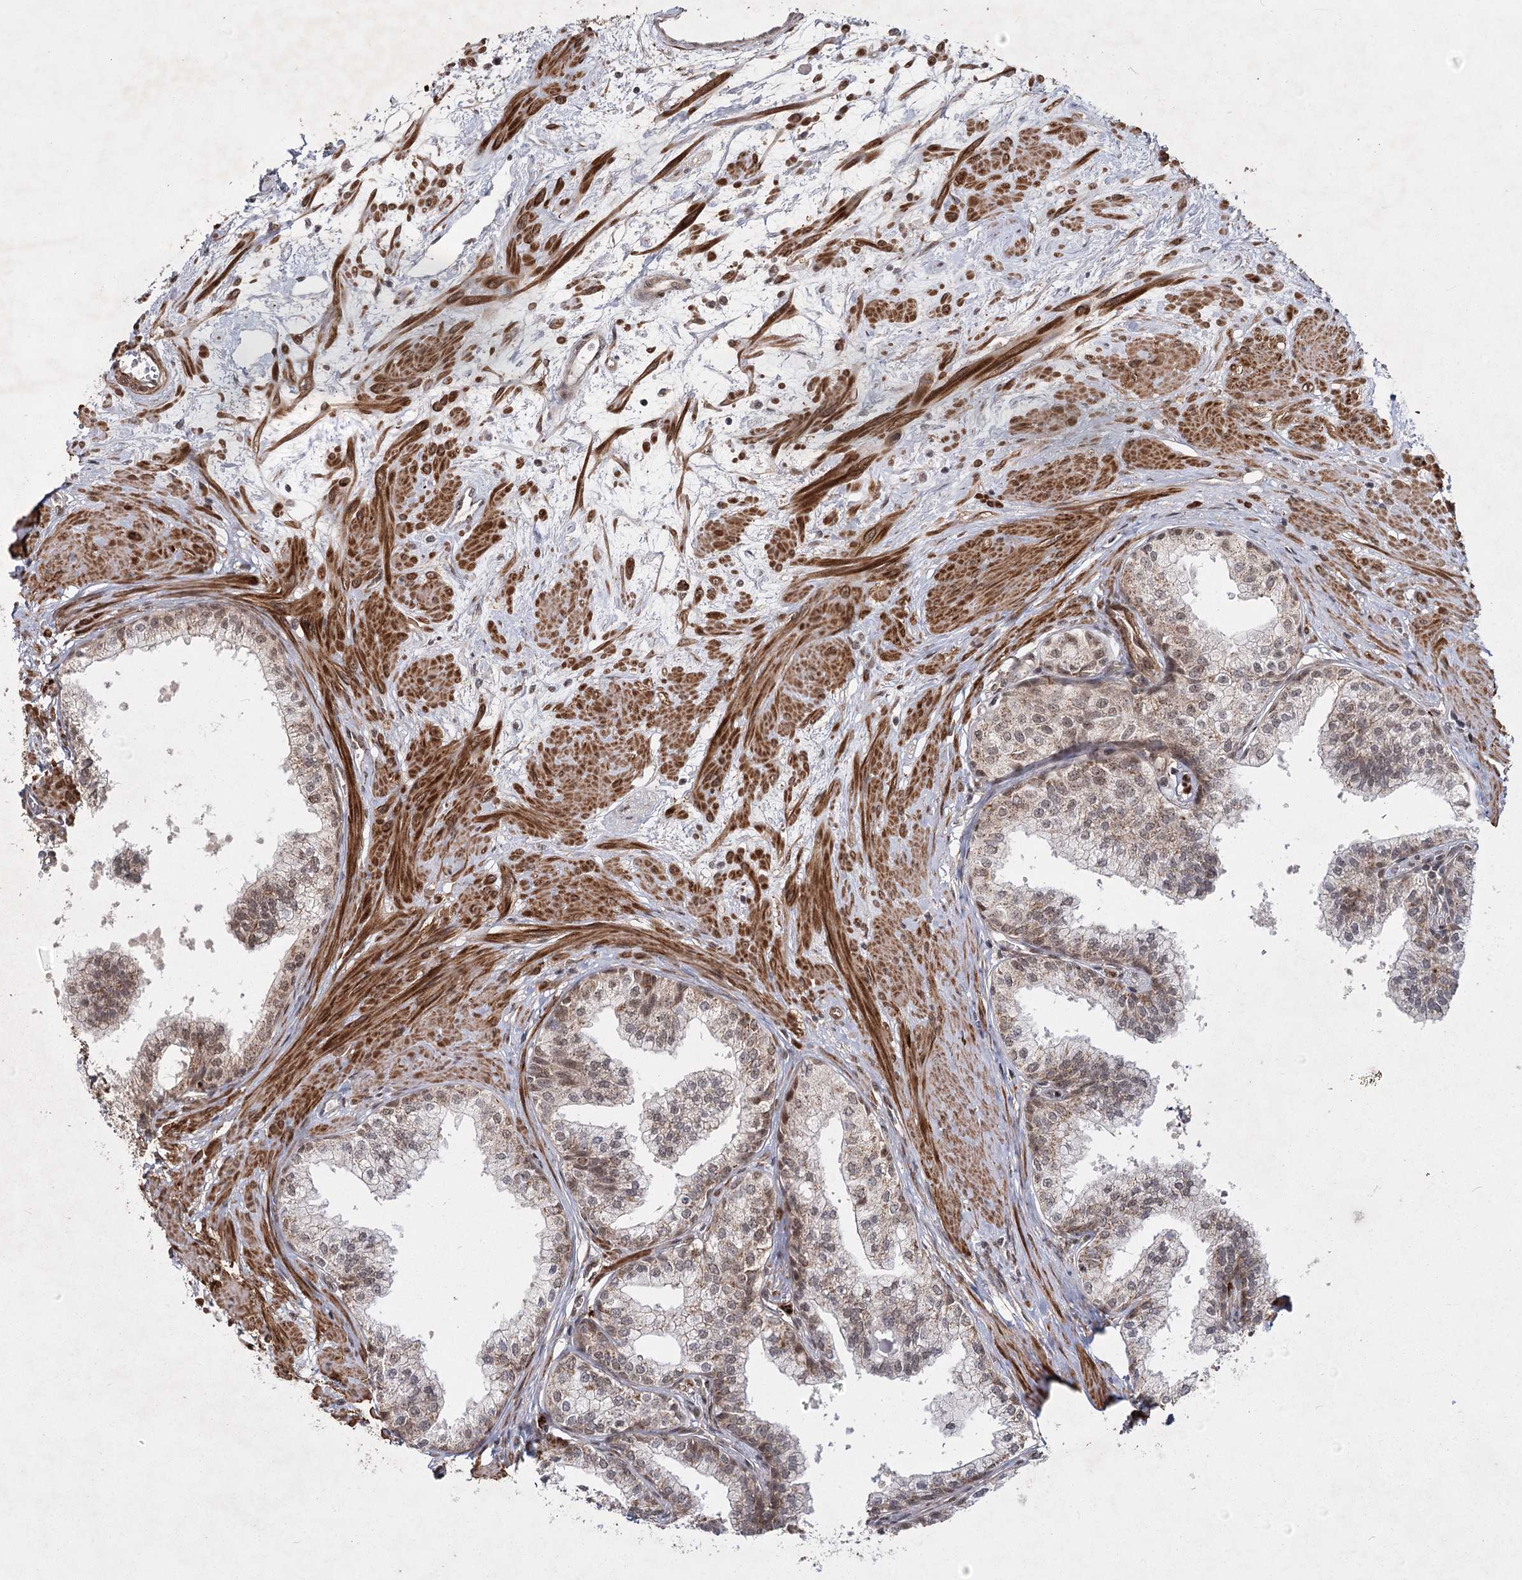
{"staining": {"intensity": "moderate", "quantity": "25%-75%", "location": "cytoplasmic/membranous,nuclear"}, "tissue": "prostate", "cell_type": "Glandular cells", "image_type": "normal", "snomed": [{"axis": "morphology", "description": "Normal tissue, NOS"}, {"axis": "topography", "description": "Prostate"}], "caption": "High-magnification brightfield microscopy of unremarkable prostate stained with DAB (3,3'-diaminobenzidine) (brown) and counterstained with hematoxylin (blue). glandular cells exhibit moderate cytoplasmic/membranous,nuclear expression is present in about25%-75% of cells.", "gene": "ZCCHC24", "patient": {"sex": "male", "age": 60}}